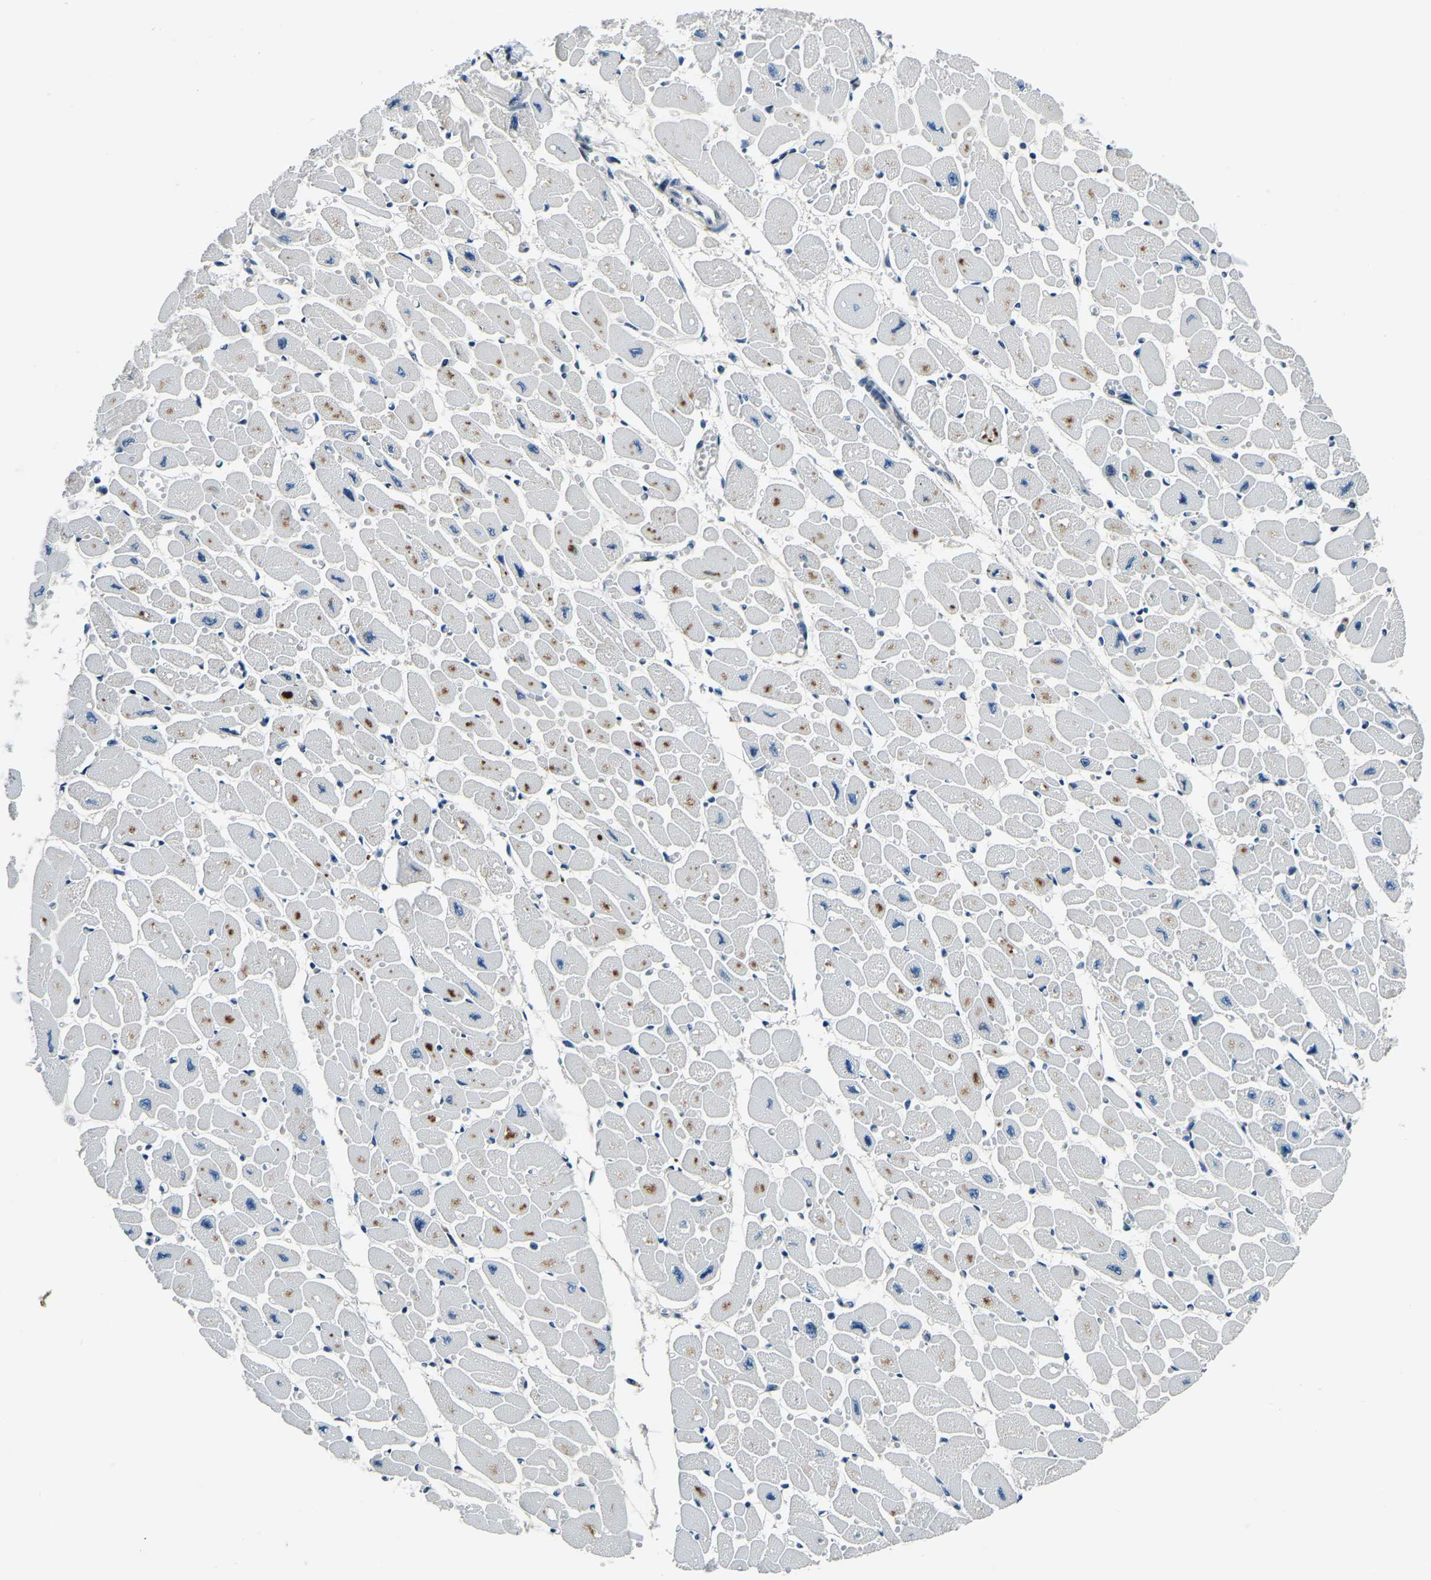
{"staining": {"intensity": "moderate", "quantity": "25%-75%", "location": "cytoplasmic/membranous"}, "tissue": "heart muscle", "cell_type": "Cardiomyocytes", "image_type": "normal", "snomed": [{"axis": "morphology", "description": "Normal tissue, NOS"}, {"axis": "topography", "description": "Heart"}], "caption": "Immunohistochemistry photomicrograph of normal heart muscle: heart muscle stained using IHC shows medium levels of moderate protein expression localized specifically in the cytoplasmic/membranous of cardiomyocytes, appearing as a cytoplasmic/membranous brown color.", "gene": "ING2", "patient": {"sex": "female", "age": 54}}